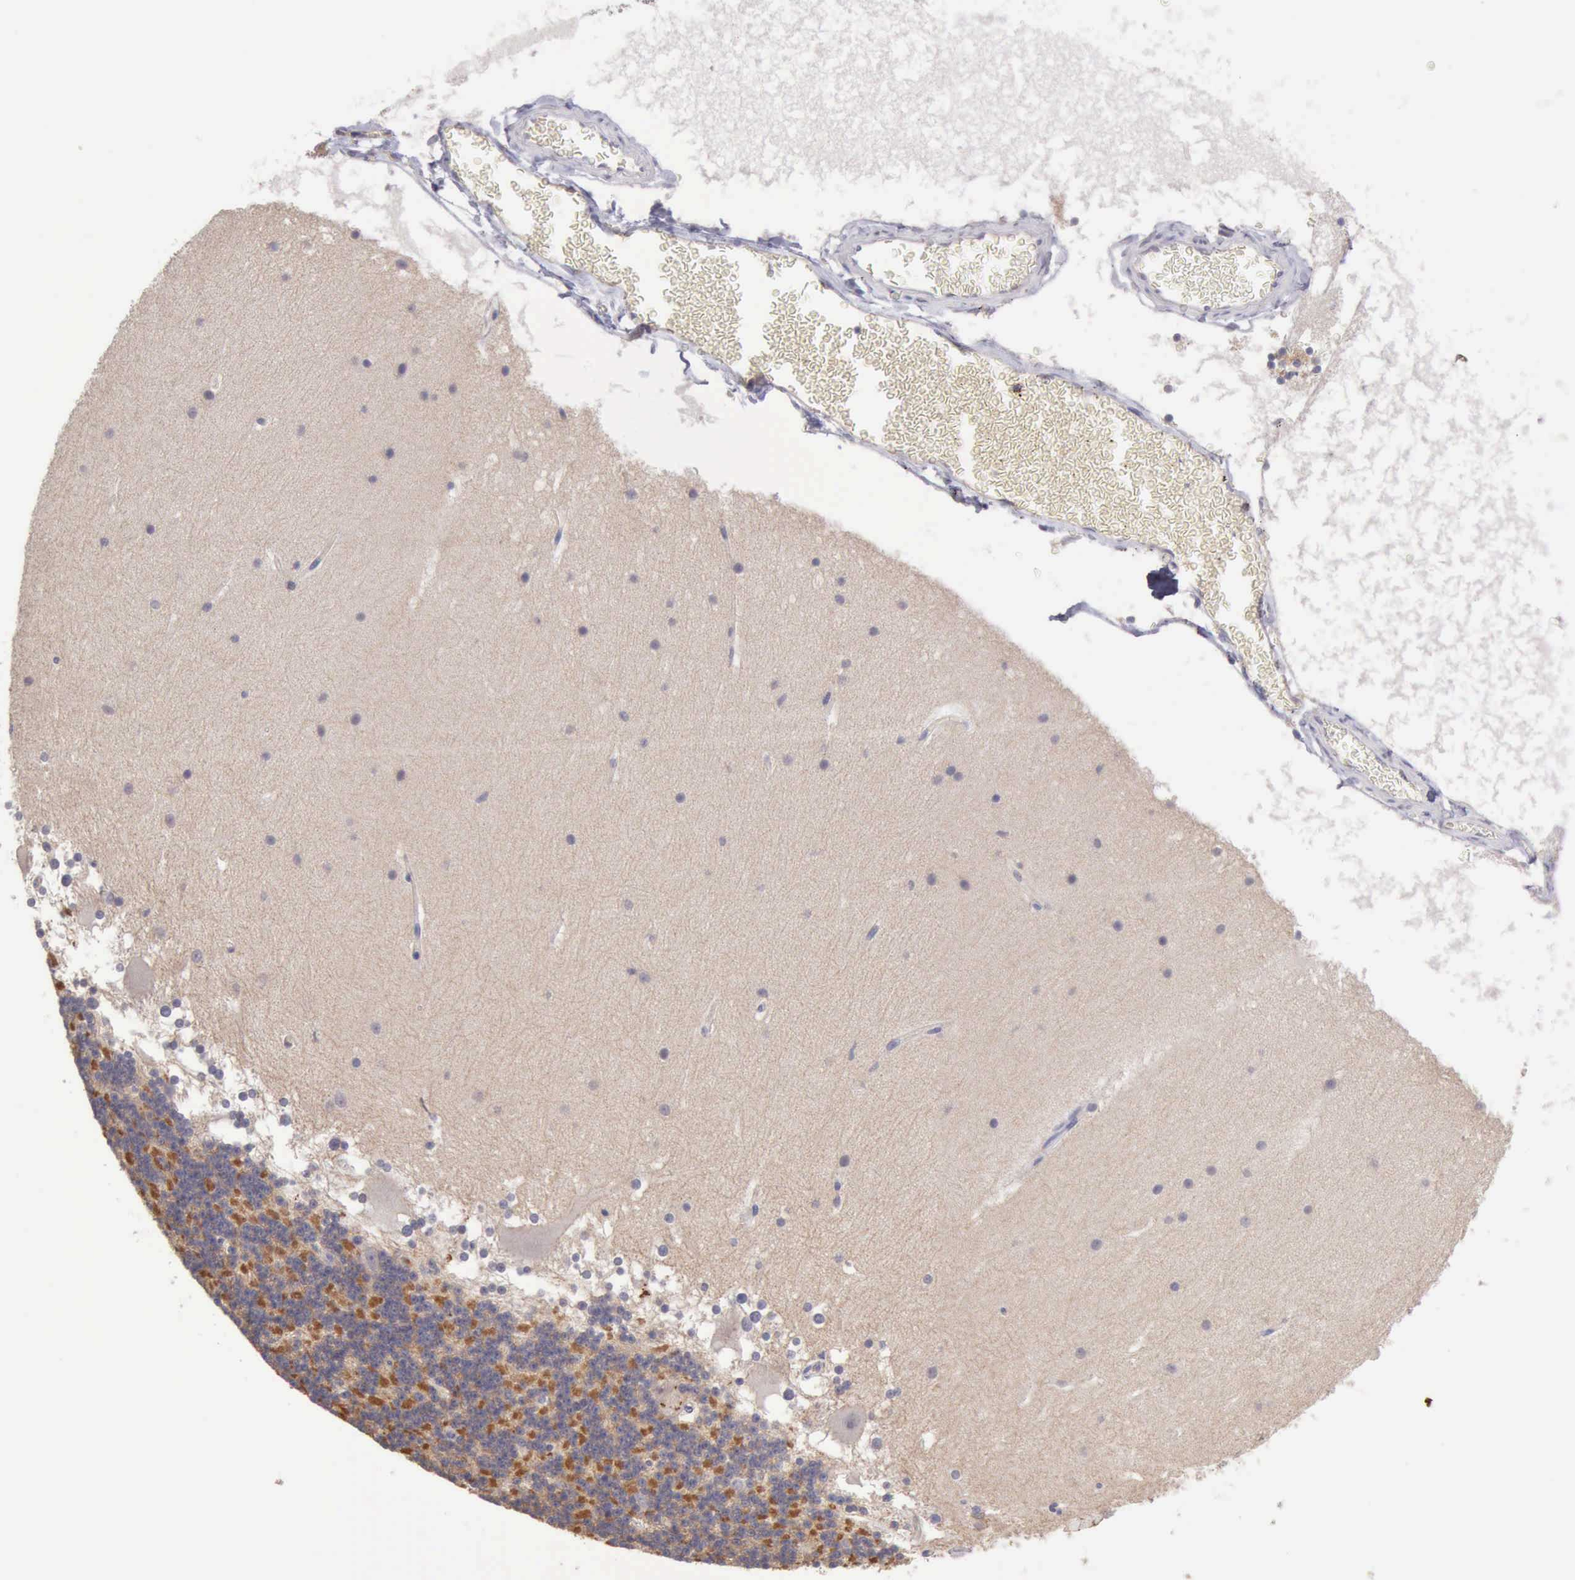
{"staining": {"intensity": "moderate", "quantity": "25%-75%", "location": "cytoplasmic/membranous"}, "tissue": "cerebellum", "cell_type": "Cells in granular layer", "image_type": "normal", "snomed": [{"axis": "morphology", "description": "Normal tissue, NOS"}, {"axis": "topography", "description": "Cerebellum"}], "caption": "Cerebellum stained with a brown dye demonstrates moderate cytoplasmic/membranous positive positivity in approximately 25%-75% of cells in granular layer.", "gene": "KCND1", "patient": {"sex": "female", "age": 19}}